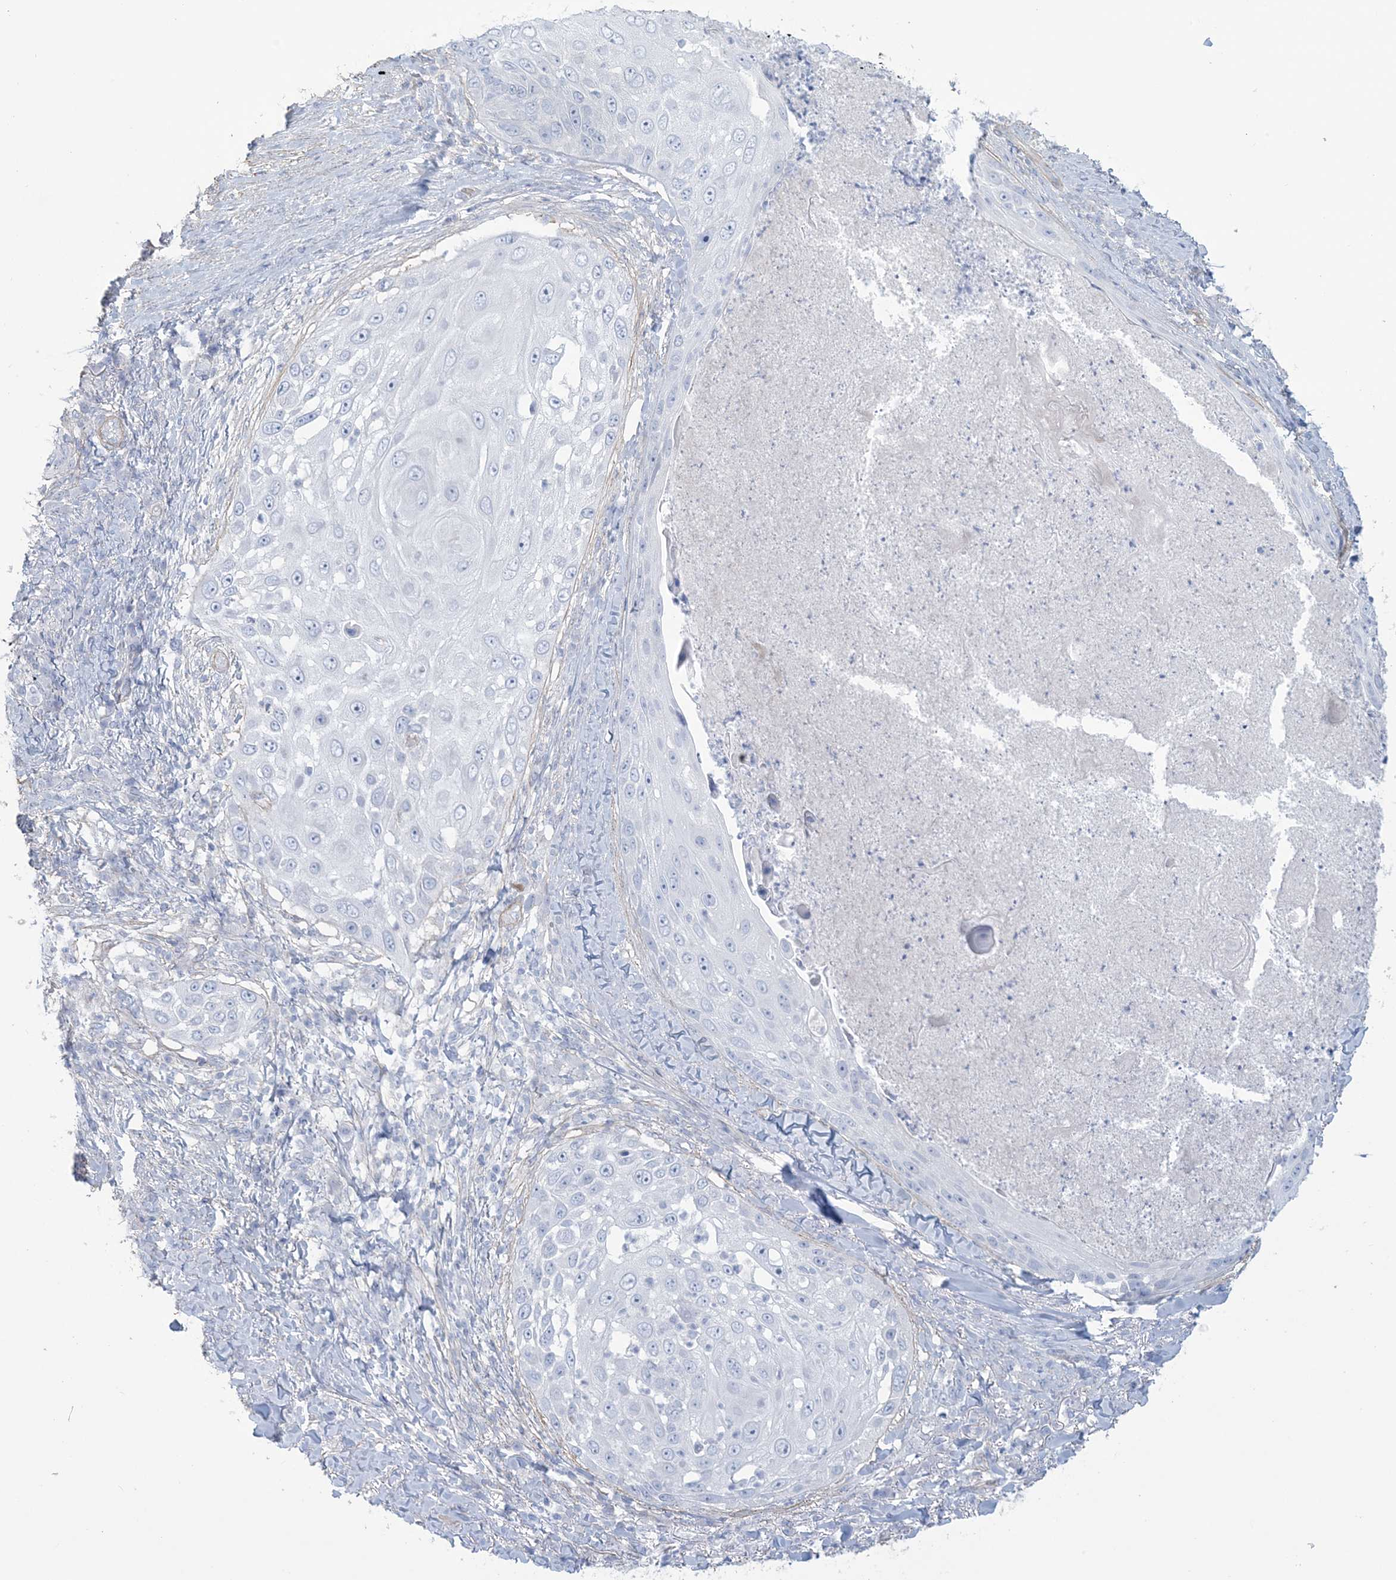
{"staining": {"intensity": "negative", "quantity": "none", "location": "none"}, "tissue": "skin cancer", "cell_type": "Tumor cells", "image_type": "cancer", "snomed": [{"axis": "morphology", "description": "Squamous cell carcinoma, NOS"}, {"axis": "topography", "description": "Skin"}], "caption": "Tumor cells show no significant positivity in squamous cell carcinoma (skin).", "gene": "AGXT", "patient": {"sex": "female", "age": 44}}